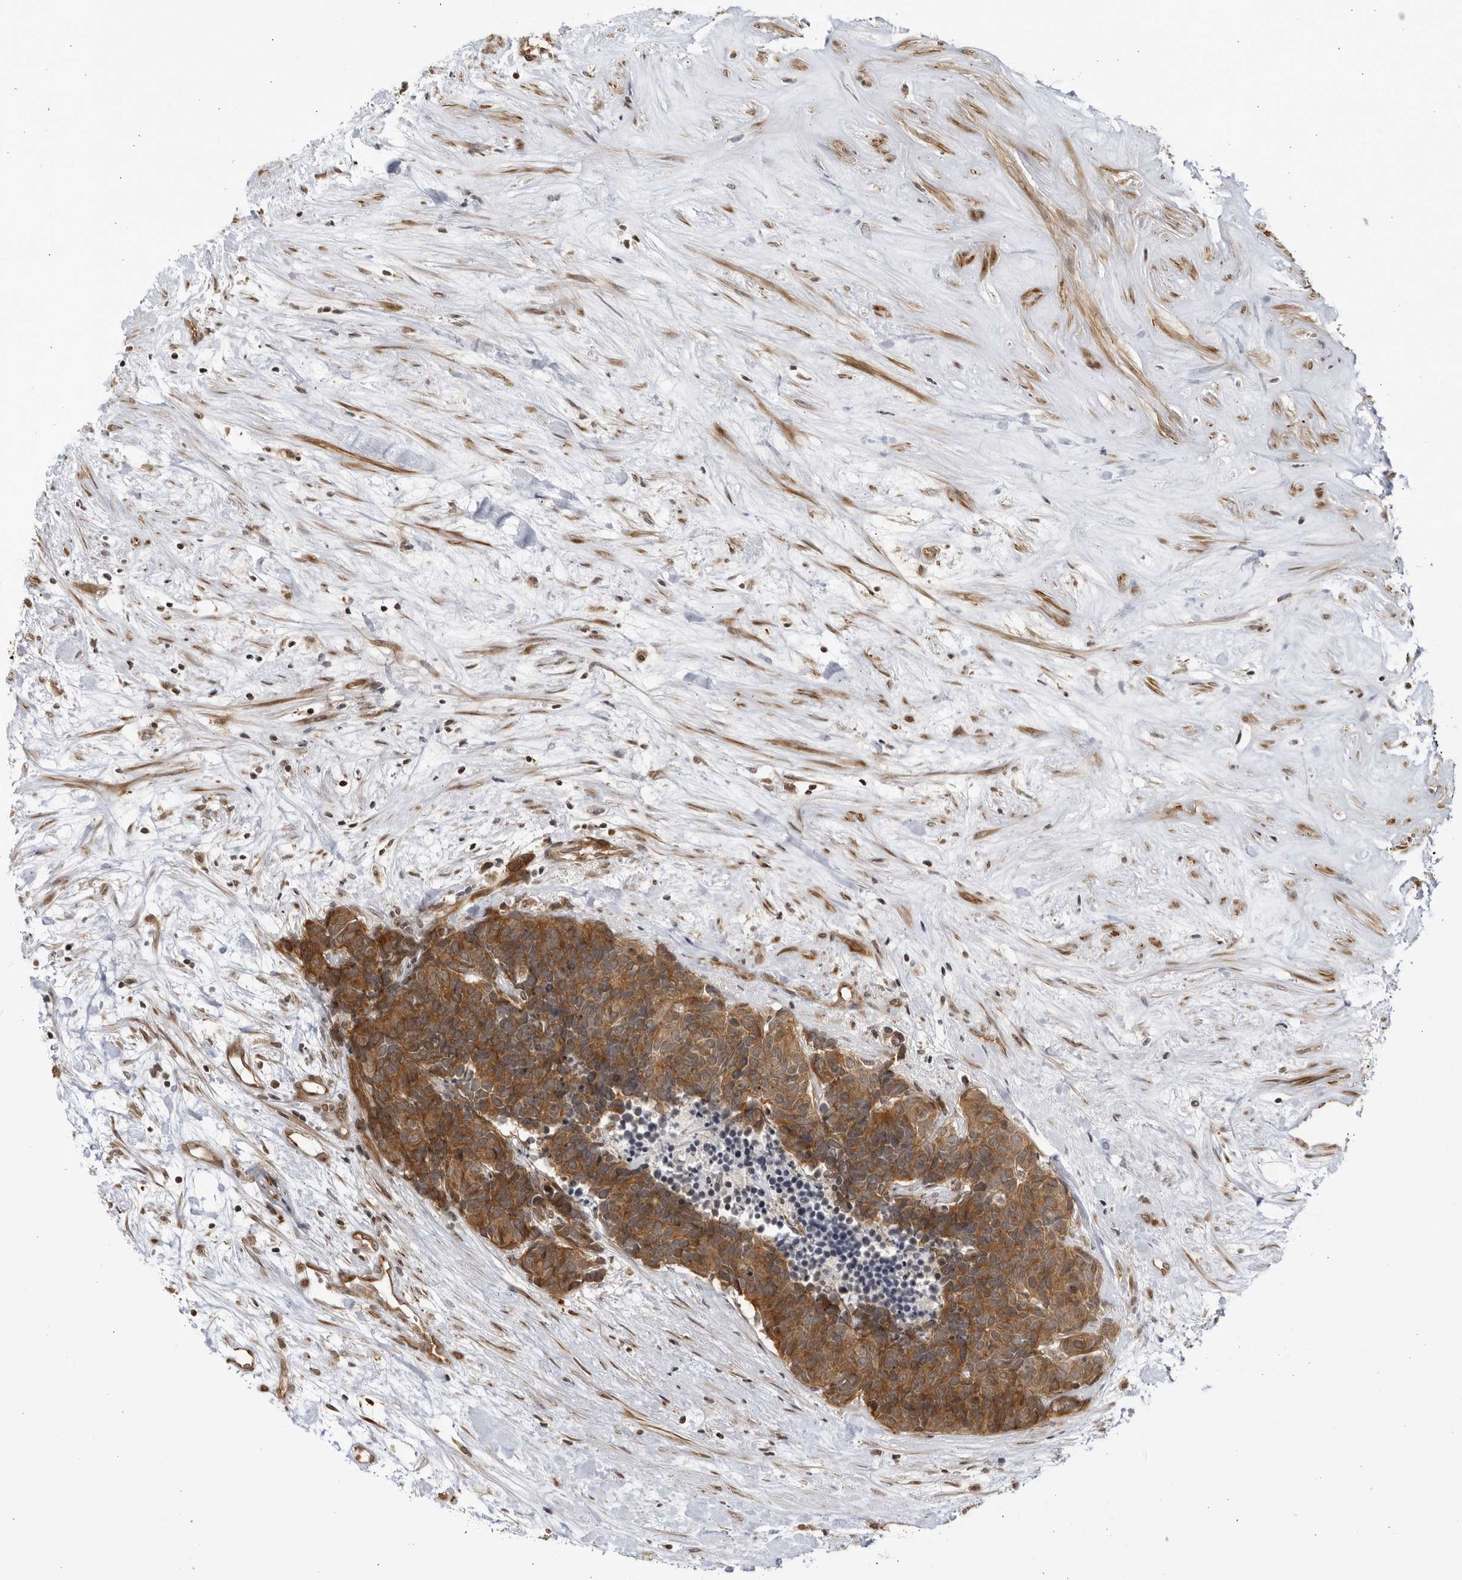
{"staining": {"intensity": "moderate", "quantity": ">75%", "location": "cytoplasmic/membranous"}, "tissue": "carcinoid", "cell_type": "Tumor cells", "image_type": "cancer", "snomed": [{"axis": "morphology", "description": "Carcinoma, NOS"}, {"axis": "morphology", "description": "Carcinoid, malignant, NOS"}, {"axis": "topography", "description": "Urinary bladder"}], "caption": "Human carcinoid stained with a protein marker exhibits moderate staining in tumor cells.", "gene": "CNBD1", "patient": {"sex": "male", "age": 57}}